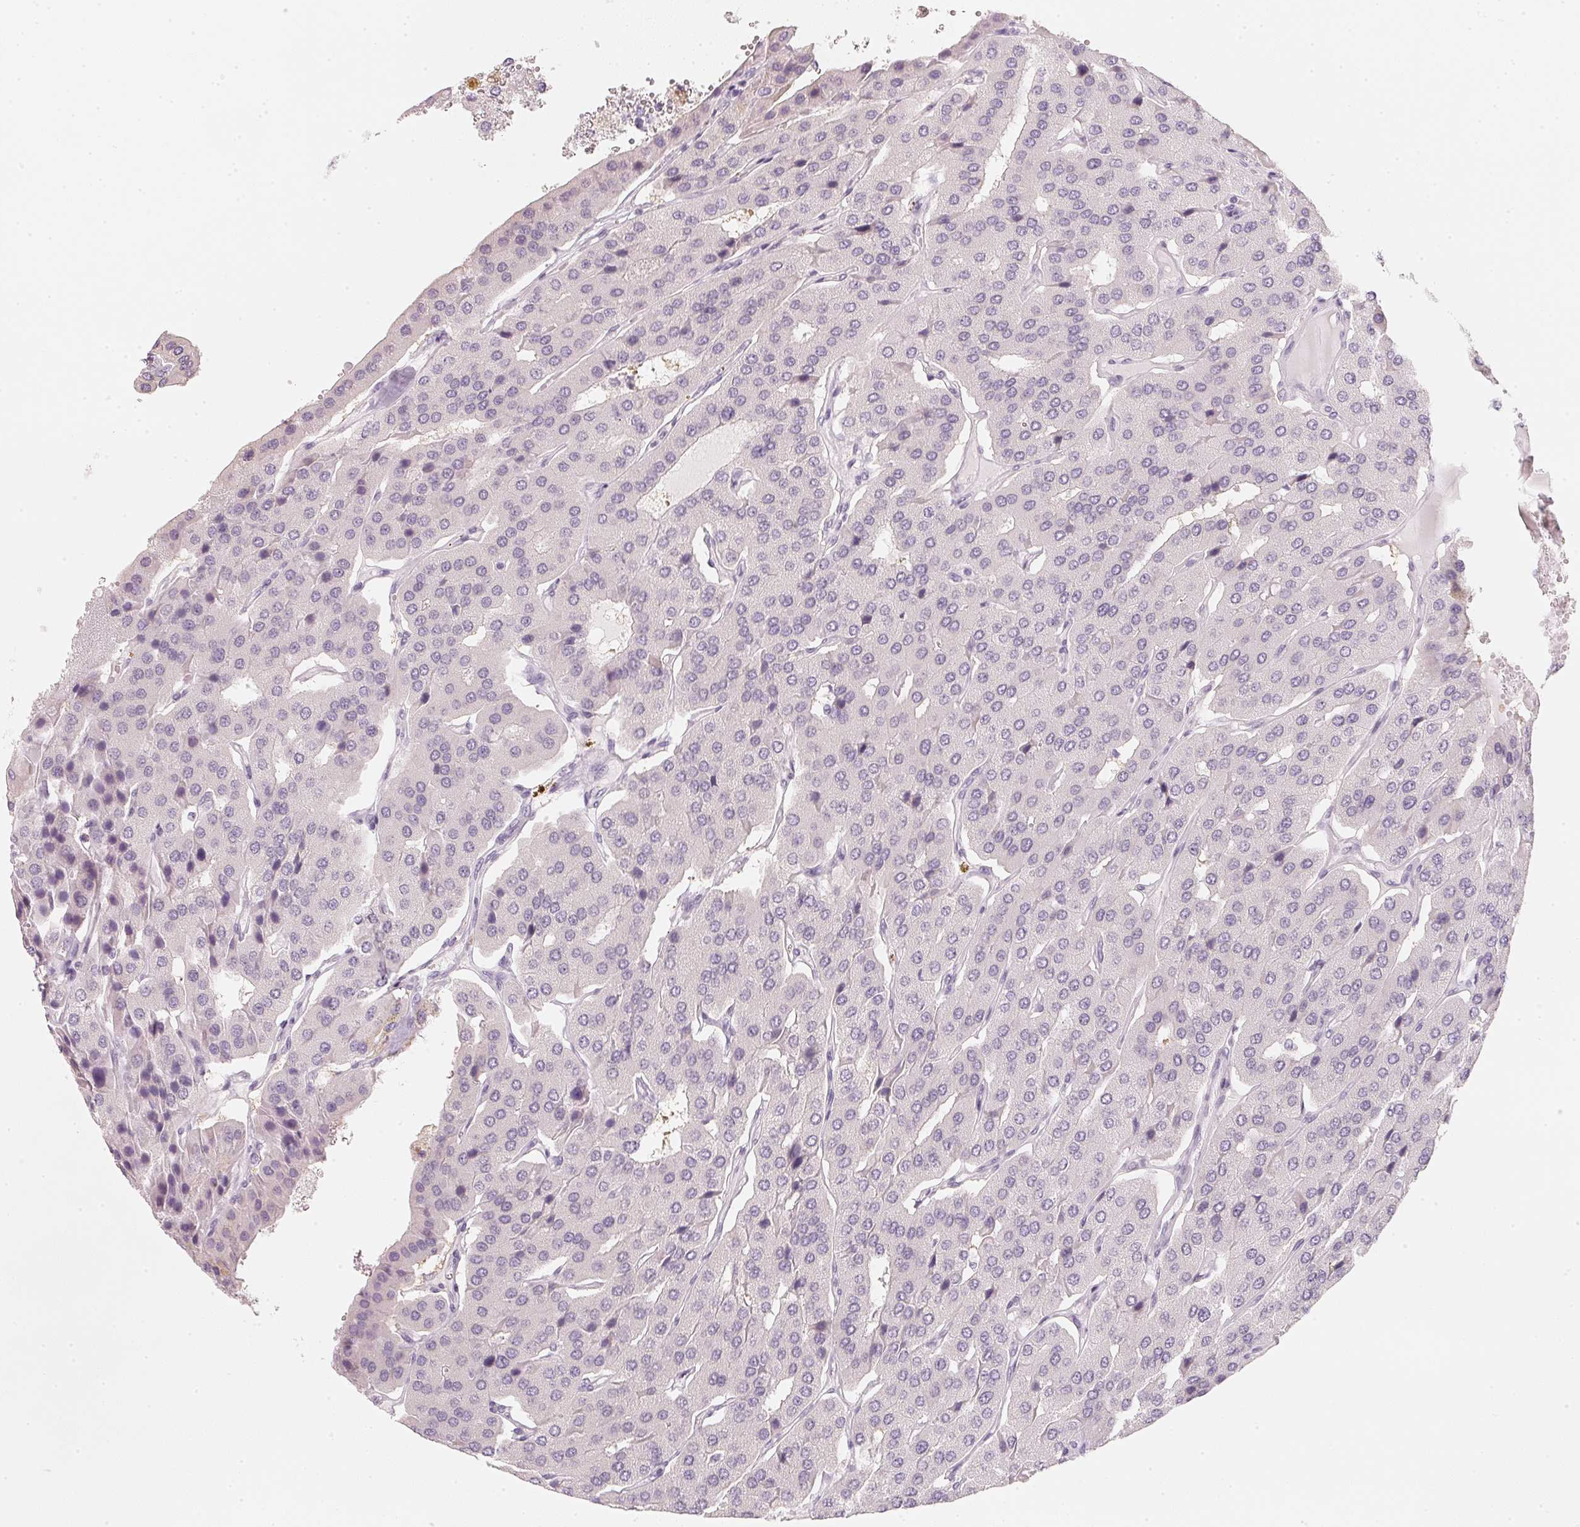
{"staining": {"intensity": "negative", "quantity": "none", "location": "none"}, "tissue": "parathyroid gland", "cell_type": "Glandular cells", "image_type": "normal", "snomed": [{"axis": "morphology", "description": "Normal tissue, NOS"}, {"axis": "morphology", "description": "Adenoma, NOS"}, {"axis": "topography", "description": "Parathyroid gland"}], "caption": "A histopathology image of human parathyroid gland is negative for staining in glandular cells. The staining was performed using DAB to visualize the protein expression in brown, while the nuclei were stained in blue with hematoxylin (Magnification: 20x).", "gene": "CFAP276", "patient": {"sex": "female", "age": 86}}